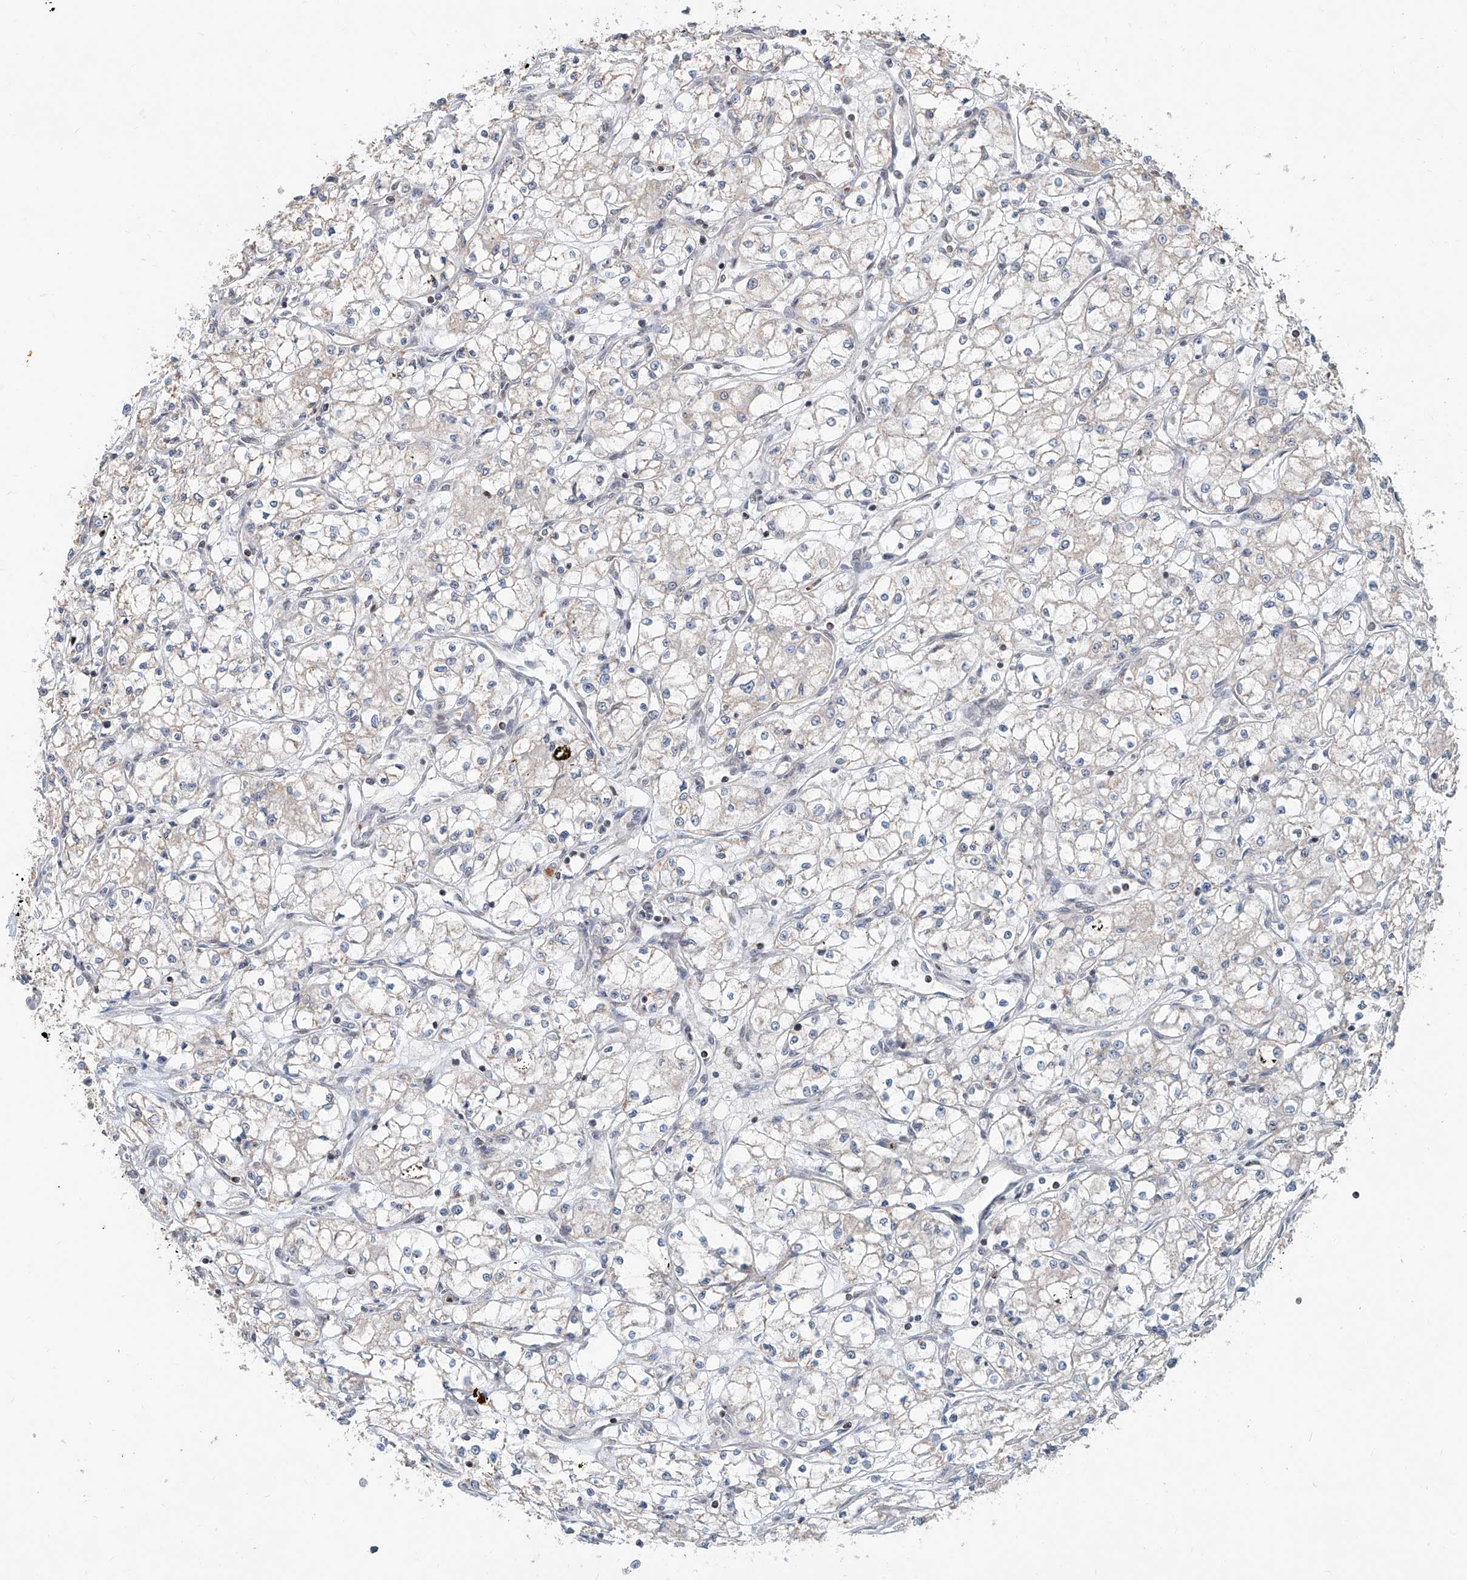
{"staining": {"intensity": "negative", "quantity": "none", "location": "none"}, "tissue": "renal cancer", "cell_type": "Tumor cells", "image_type": "cancer", "snomed": [{"axis": "morphology", "description": "Adenocarcinoma, NOS"}, {"axis": "topography", "description": "Kidney"}], "caption": "This is an immunohistochemistry photomicrograph of adenocarcinoma (renal). There is no staining in tumor cells.", "gene": "SDE2", "patient": {"sex": "male", "age": 59}}